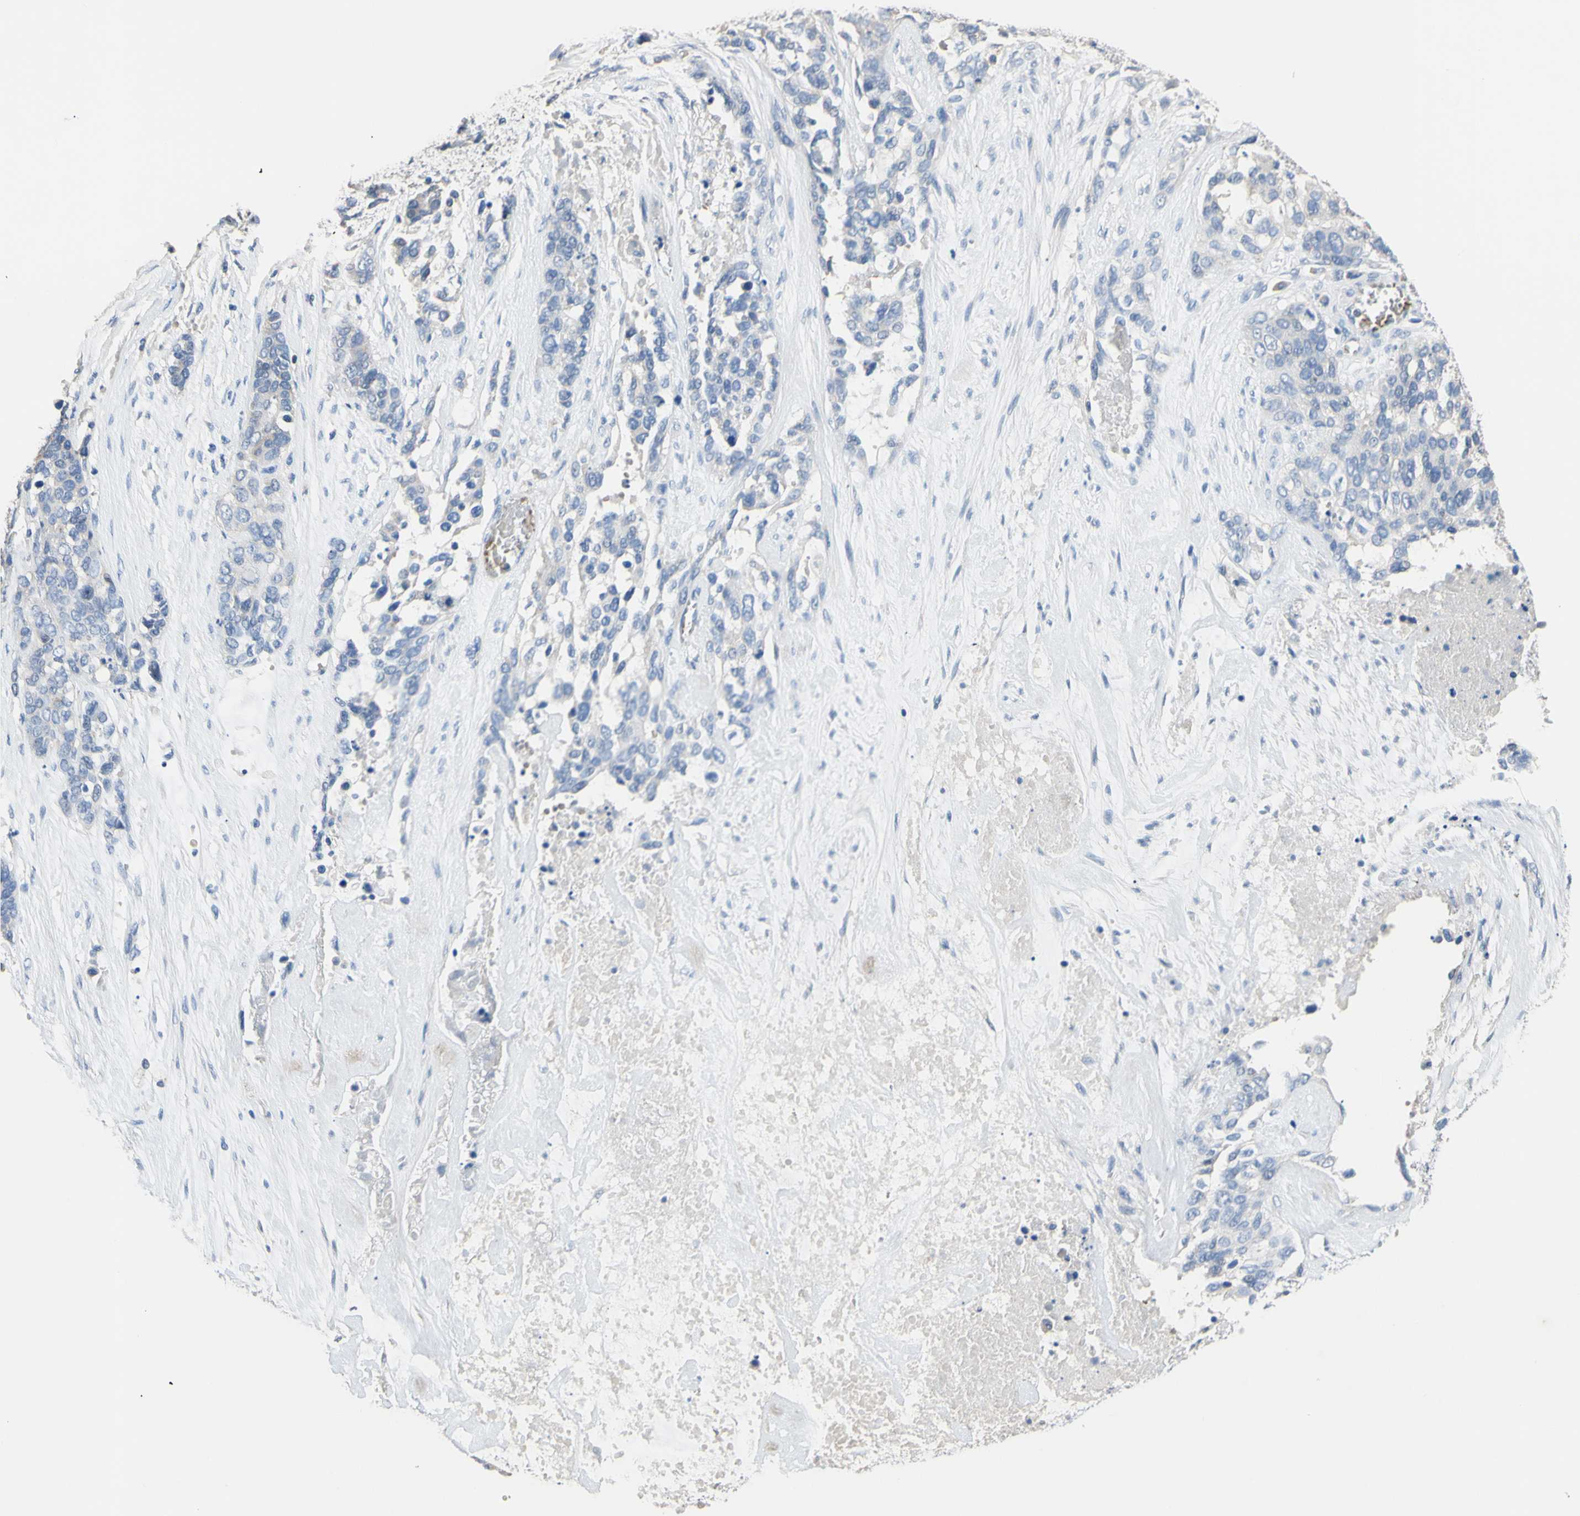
{"staining": {"intensity": "negative", "quantity": "none", "location": "none"}, "tissue": "ovarian cancer", "cell_type": "Tumor cells", "image_type": "cancer", "snomed": [{"axis": "morphology", "description": "Cystadenocarcinoma, serous, NOS"}, {"axis": "topography", "description": "Ovary"}], "caption": "High magnification brightfield microscopy of ovarian serous cystadenocarcinoma stained with DAB (3,3'-diaminobenzidine) (brown) and counterstained with hematoxylin (blue): tumor cells show no significant staining.", "gene": "CDON", "patient": {"sex": "female", "age": 44}}